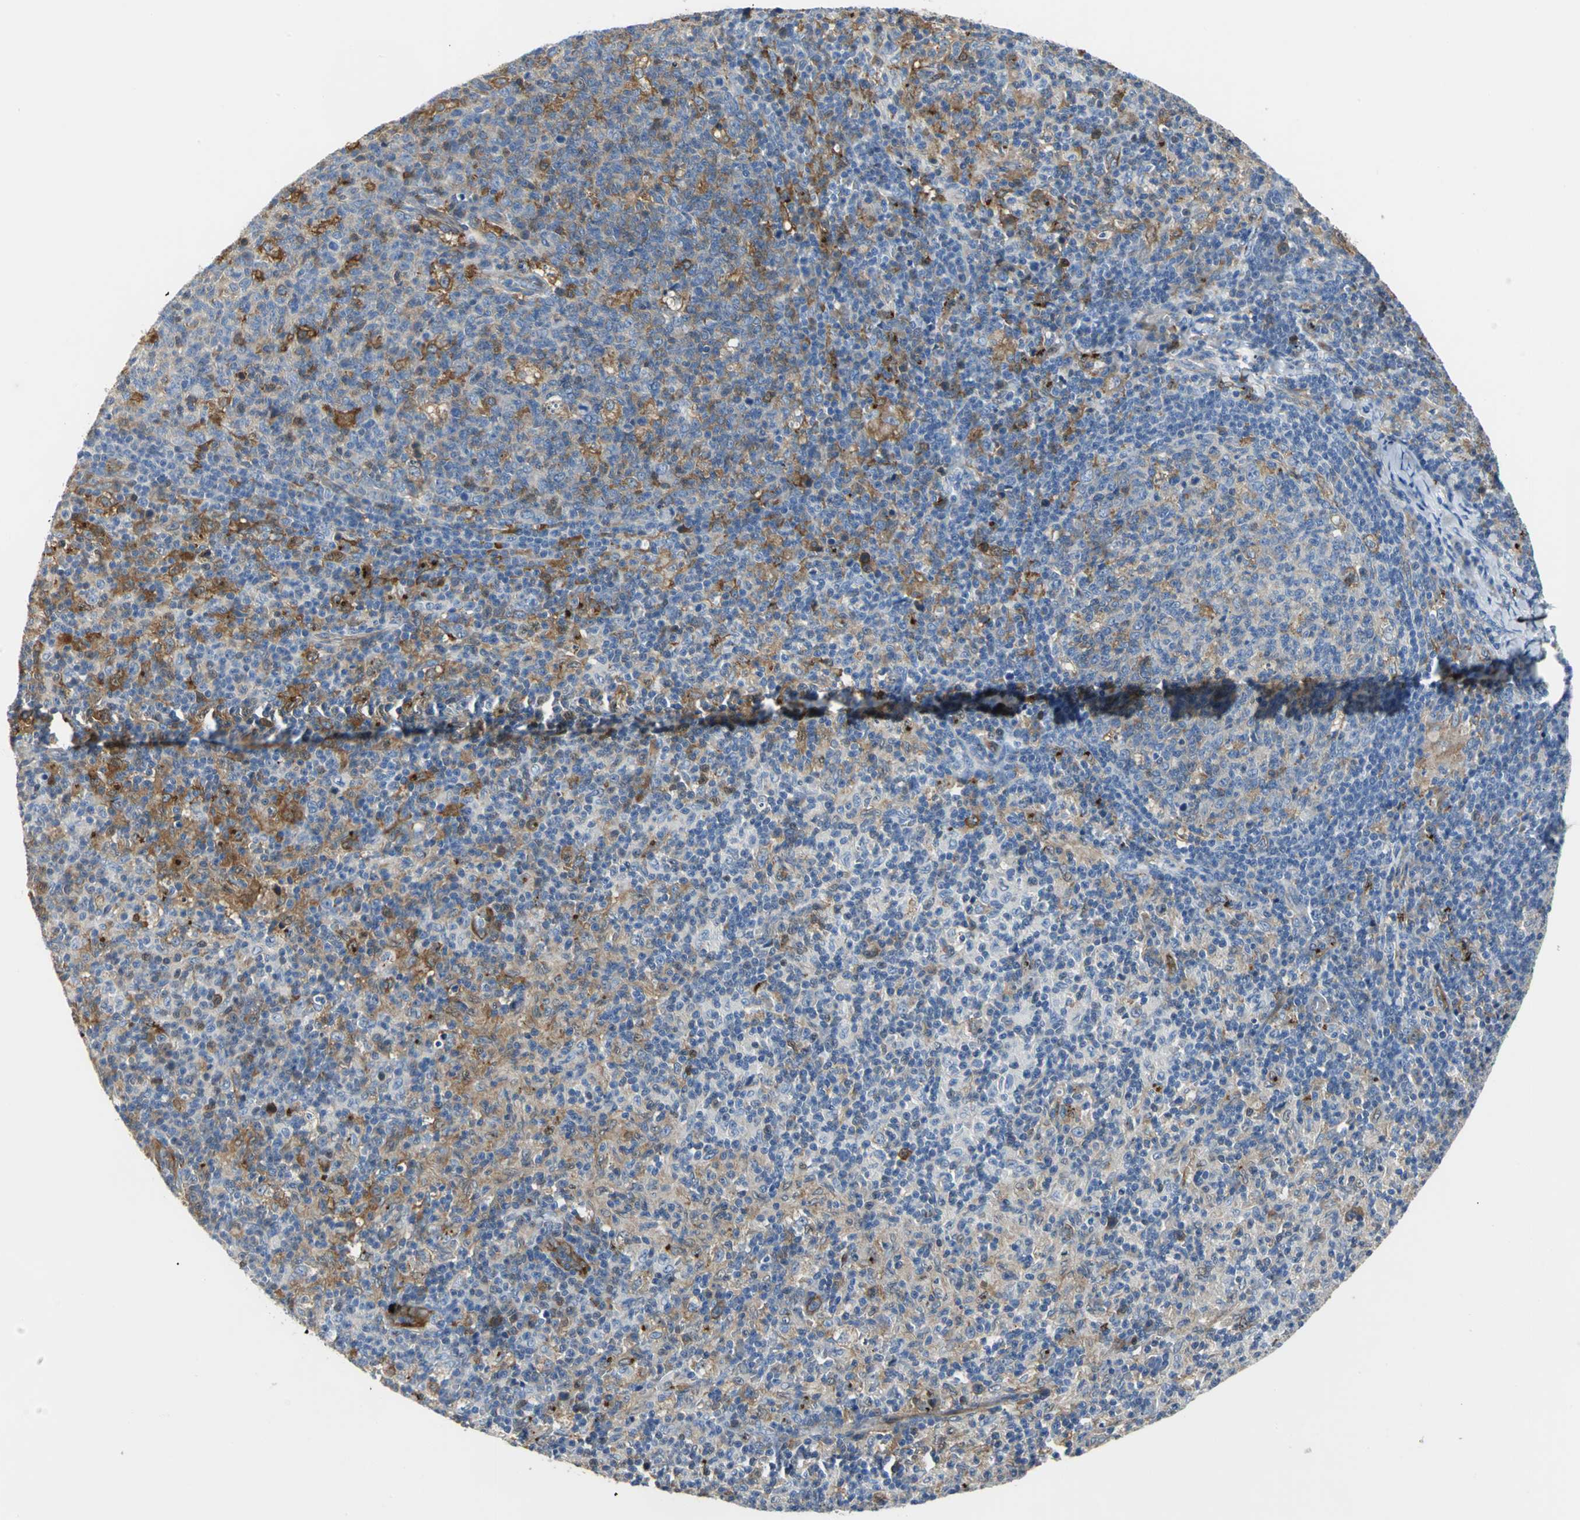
{"staining": {"intensity": "moderate", "quantity": ">75%", "location": "cytoplasmic/membranous"}, "tissue": "lymph node", "cell_type": "Germinal center cells", "image_type": "normal", "snomed": [{"axis": "morphology", "description": "Normal tissue, NOS"}, {"axis": "morphology", "description": "Inflammation, NOS"}, {"axis": "topography", "description": "Lymph node"}], "caption": "Lymph node stained with a brown dye shows moderate cytoplasmic/membranous positive staining in approximately >75% of germinal center cells.", "gene": "ENSG00000285130", "patient": {"sex": "male", "age": 55}}